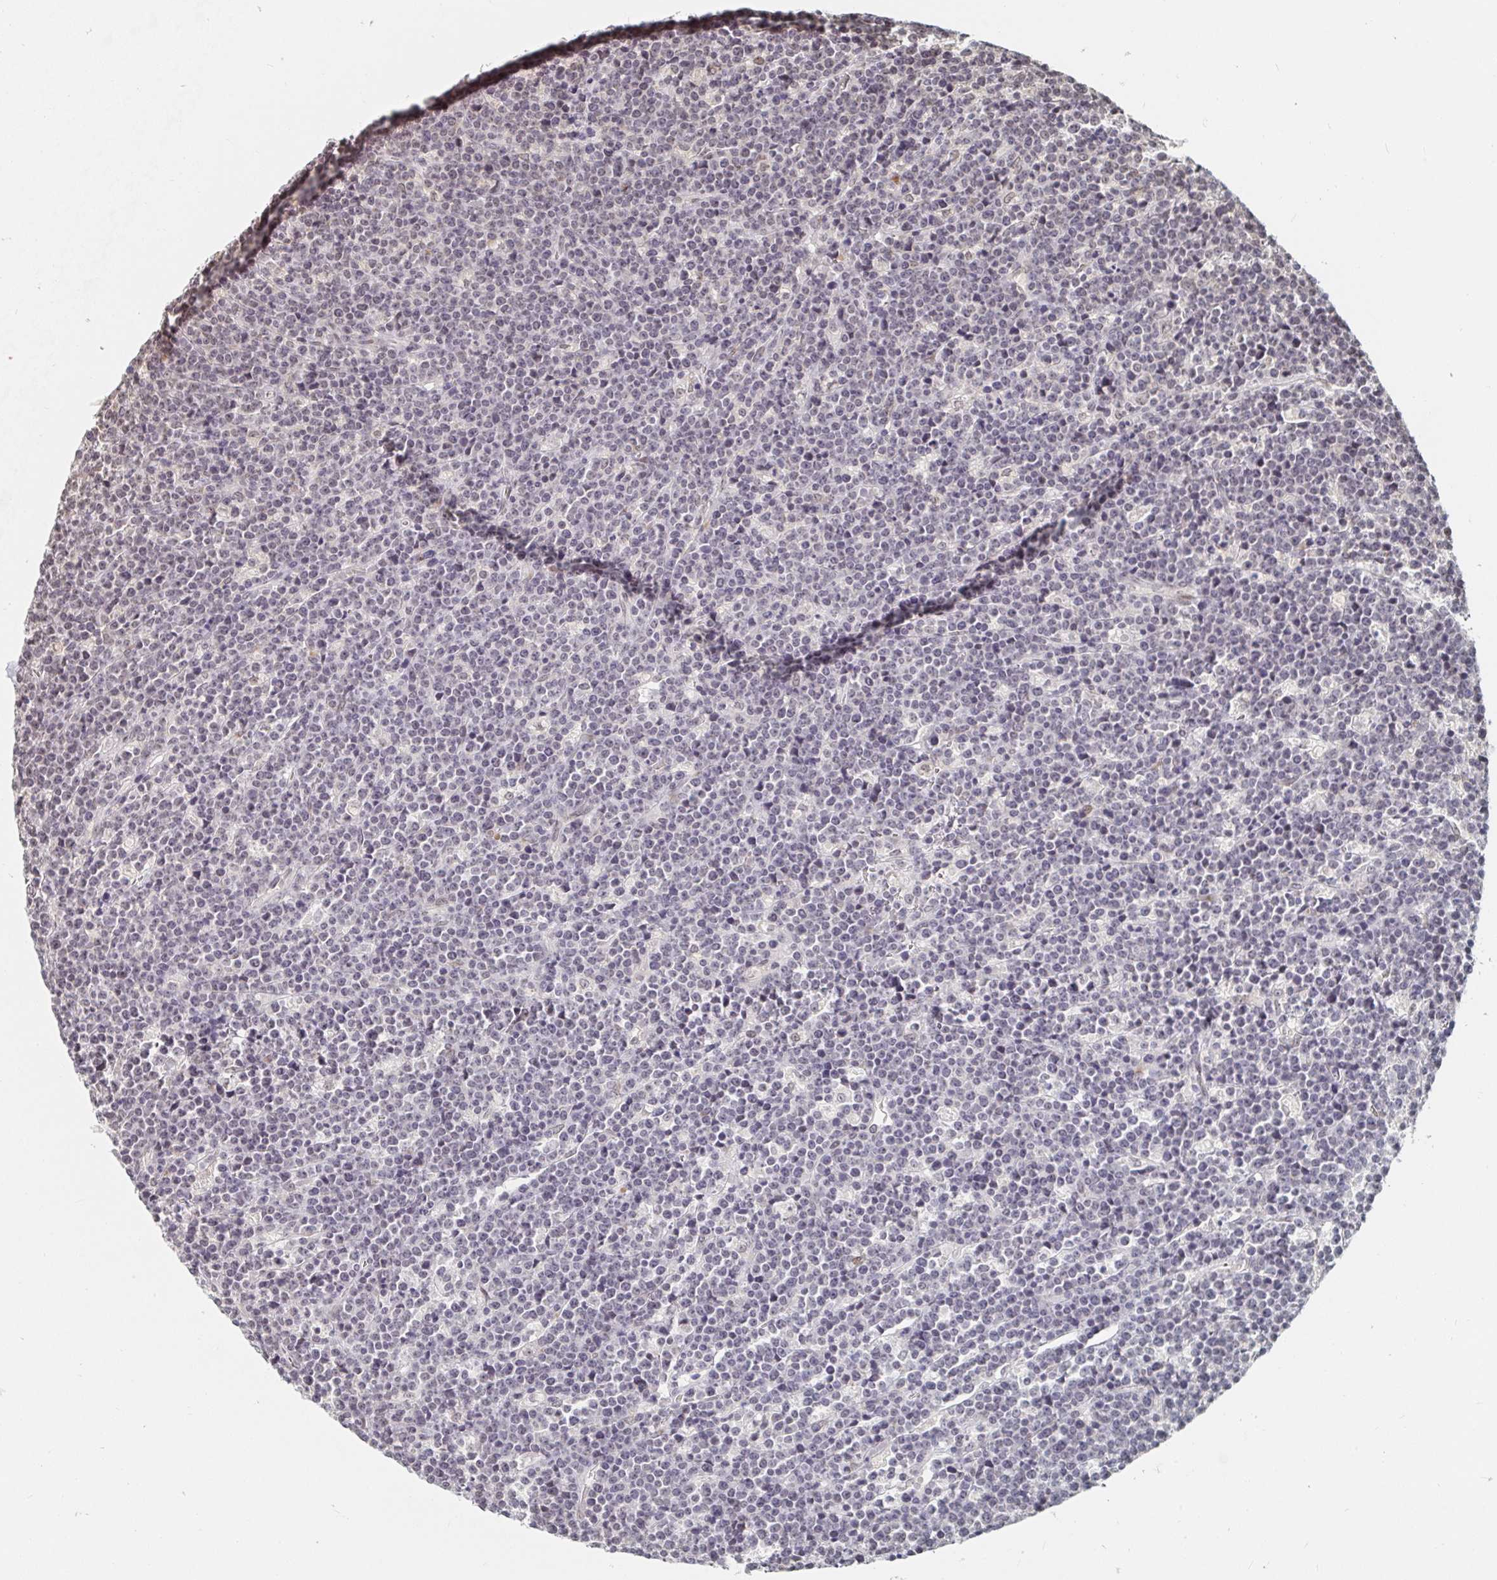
{"staining": {"intensity": "negative", "quantity": "none", "location": "none"}, "tissue": "lymphoma", "cell_type": "Tumor cells", "image_type": "cancer", "snomed": [{"axis": "morphology", "description": "Malignant lymphoma, non-Hodgkin's type, High grade"}, {"axis": "topography", "description": "Ovary"}], "caption": "Tumor cells show no significant positivity in malignant lymphoma, non-Hodgkin's type (high-grade).", "gene": "CHD2", "patient": {"sex": "female", "age": 56}}